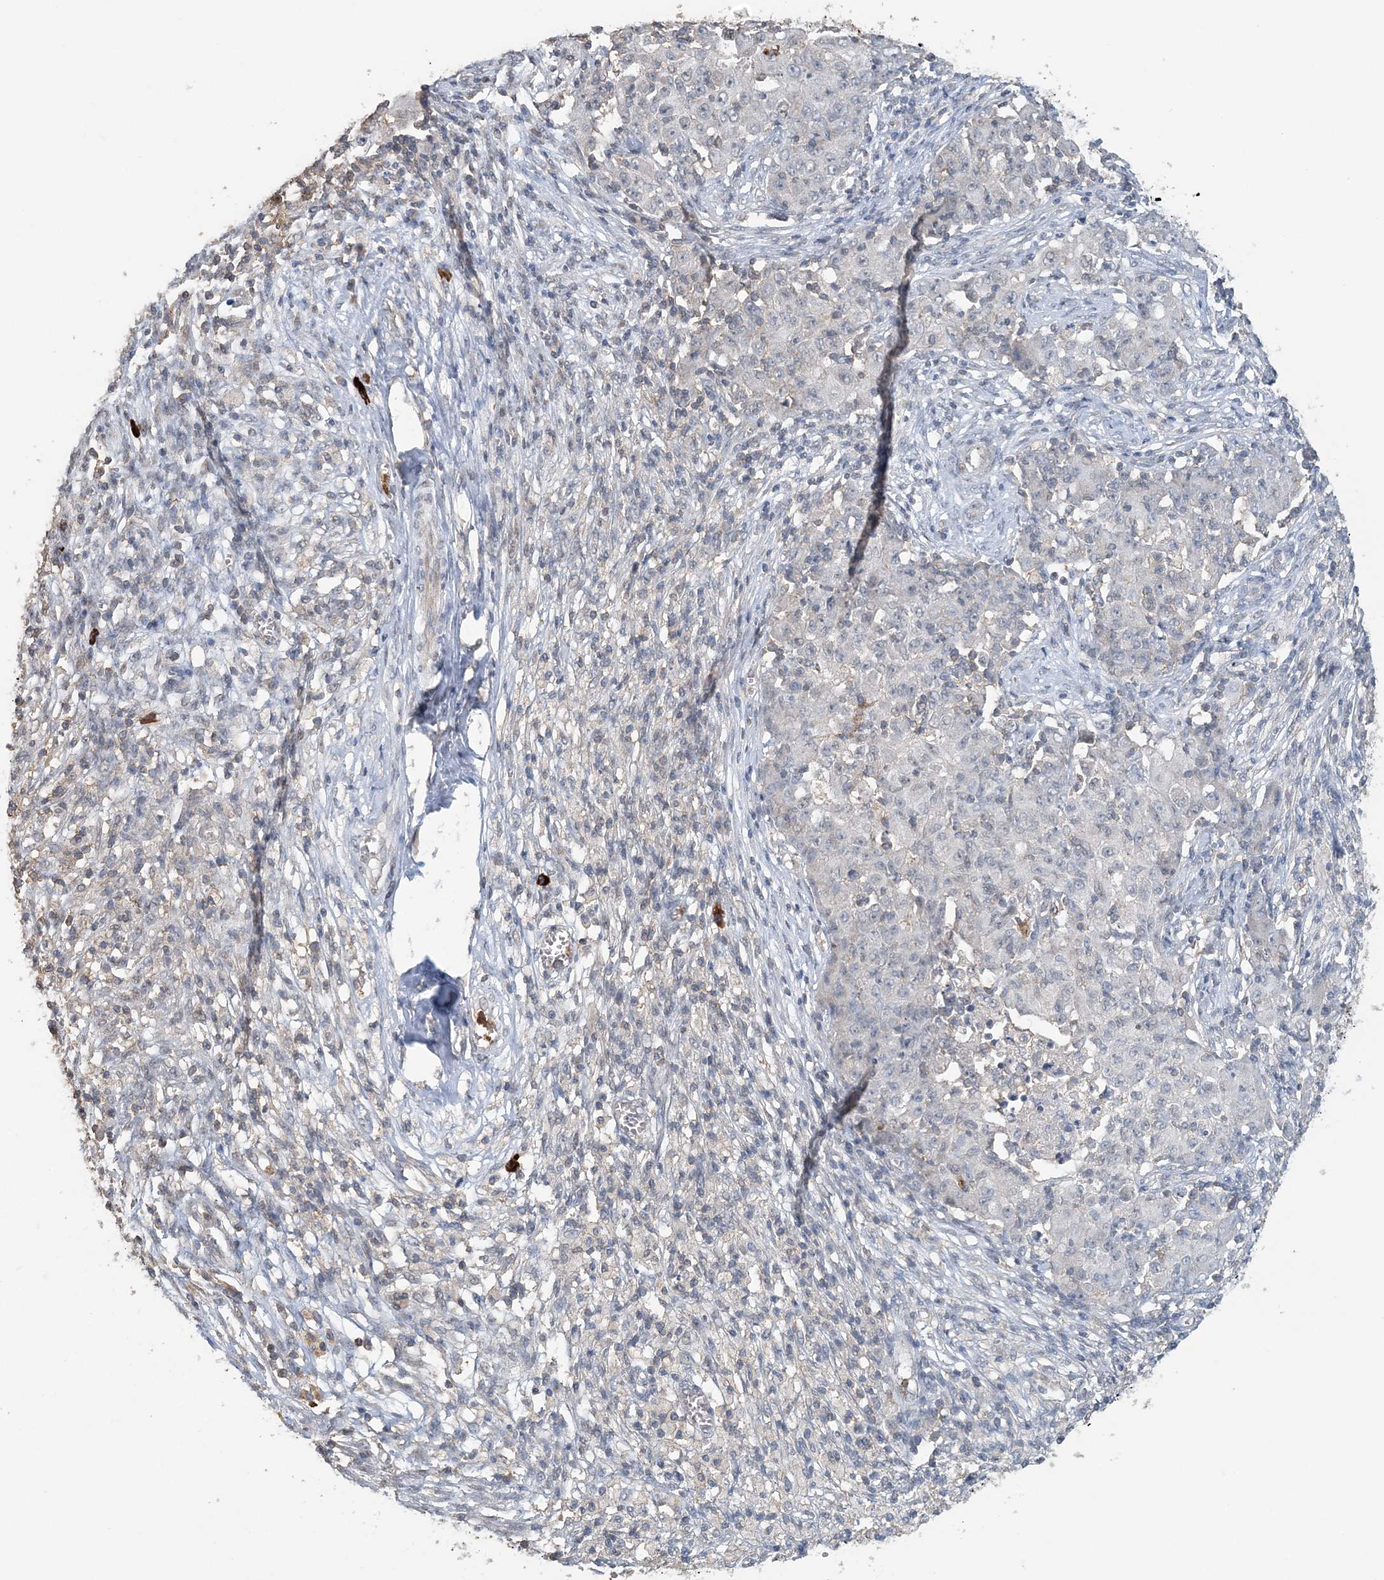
{"staining": {"intensity": "negative", "quantity": "none", "location": "none"}, "tissue": "ovarian cancer", "cell_type": "Tumor cells", "image_type": "cancer", "snomed": [{"axis": "morphology", "description": "Carcinoma, endometroid"}, {"axis": "topography", "description": "Ovary"}], "caption": "A high-resolution histopathology image shows immunohistochemistry staining of ovarian cancer, which exhibits no significant positivity in tumor cells. Brightfield microscopy of immunohistochemistry (IHC) stained with DAB (3,3'-diaminobenzidine) (brown) and hematoxylin (blue), captured at high magnification.", "gene": "FAM110A", "patient": {"sex": "female", "age": 42}}